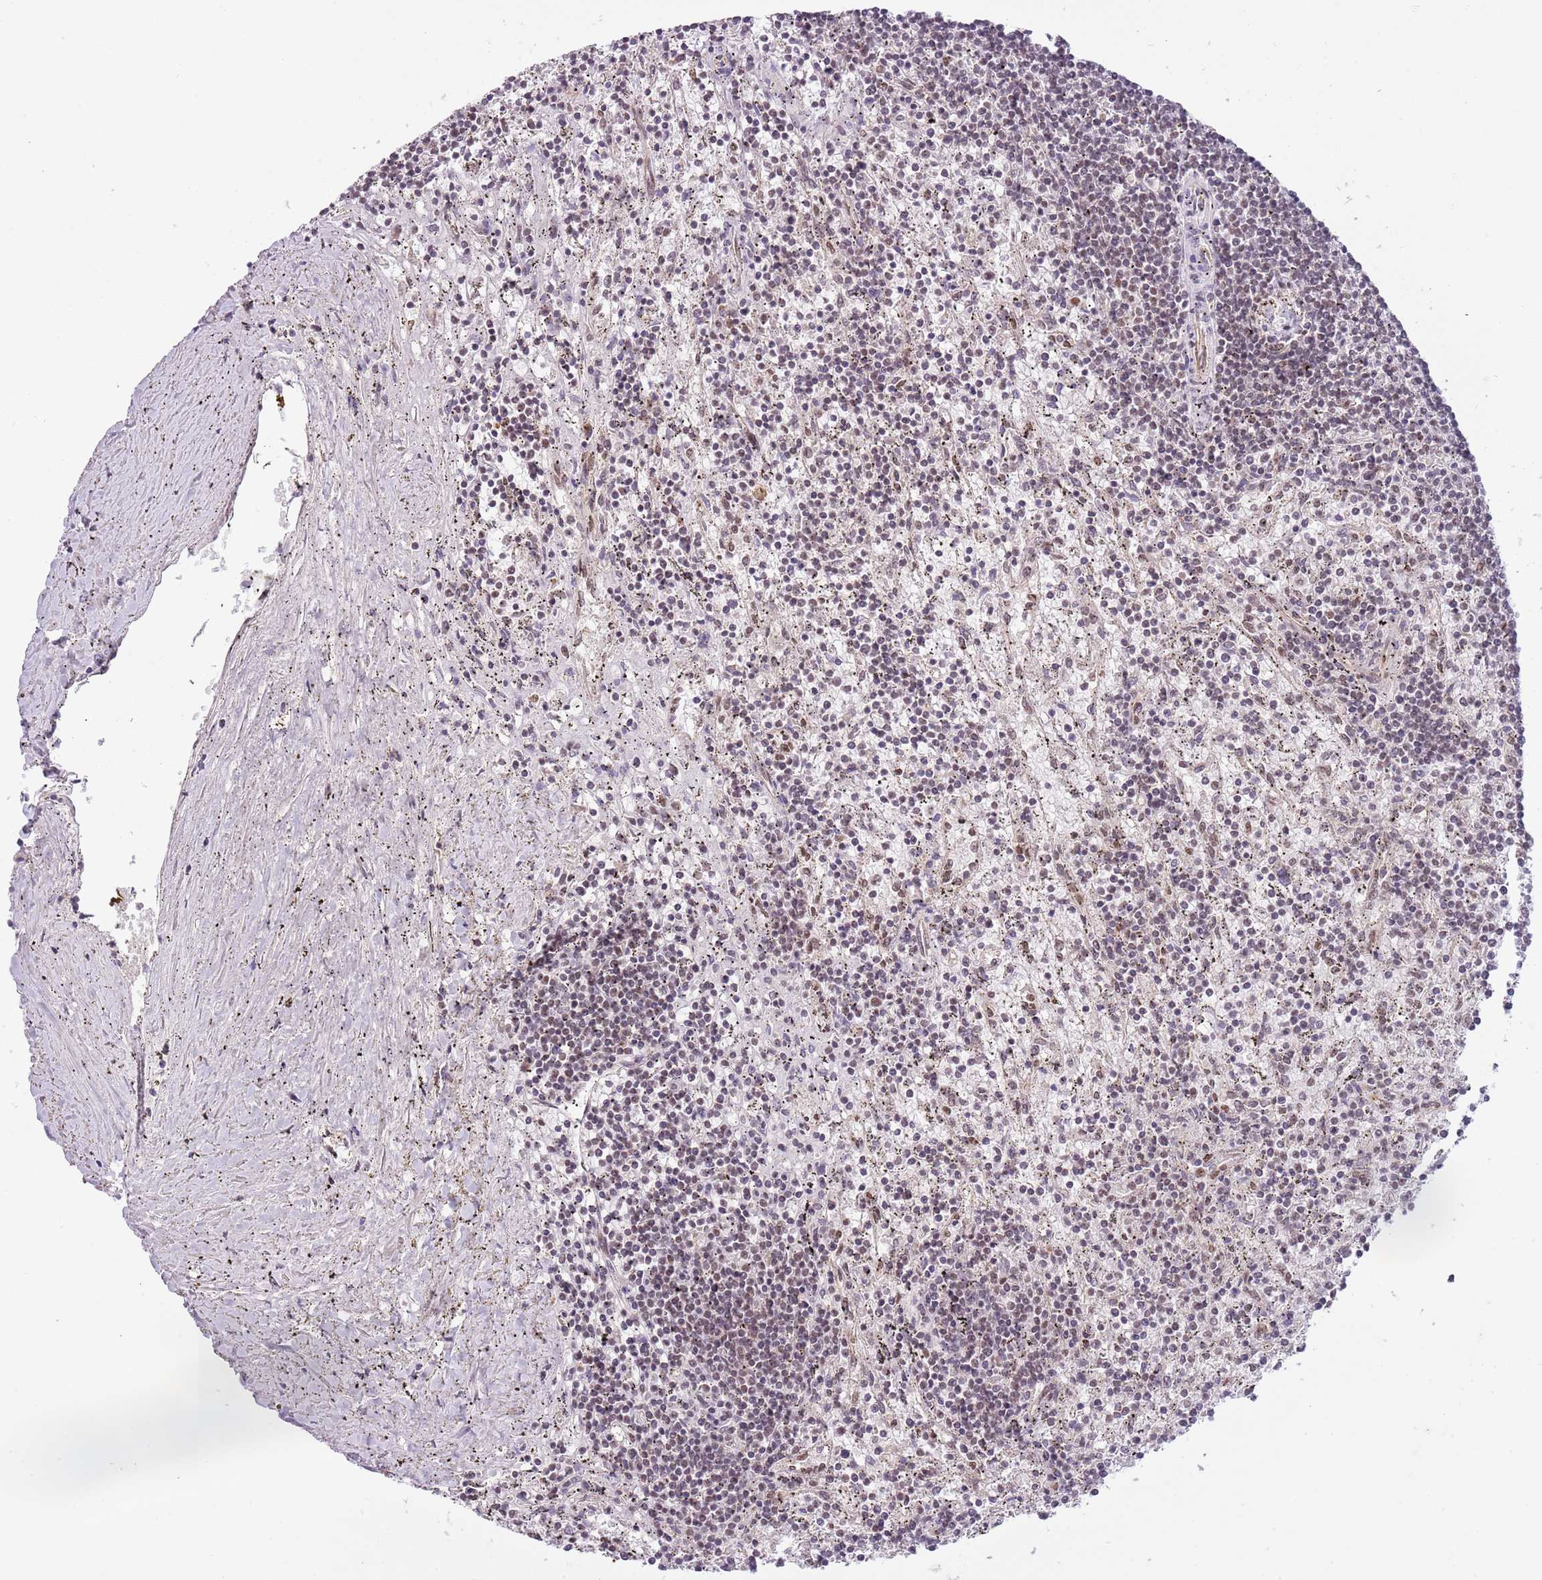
{"staining": {"intensity": "weak", "quantity": "25%-75%", "location": "nuclear"}, "tissue": "lymphoma", "cell_type": "Tumor cells", "image_type": "cancer", "snomed": [{"axis": "morphology", "description": "Malignant lymphoma, non-Hodgkin's type, Low grade"}, {"axis": "topography", "description": "Spleen"}], "caption": "Malignant lymphoma, non-Hodgkin's type (low-grade) tissue exhibits weak nuclear positivity in about 25%-75% of tumor cells", "gene": "FAM120AOS", "patient": {"sex": "male", "age": 76}}